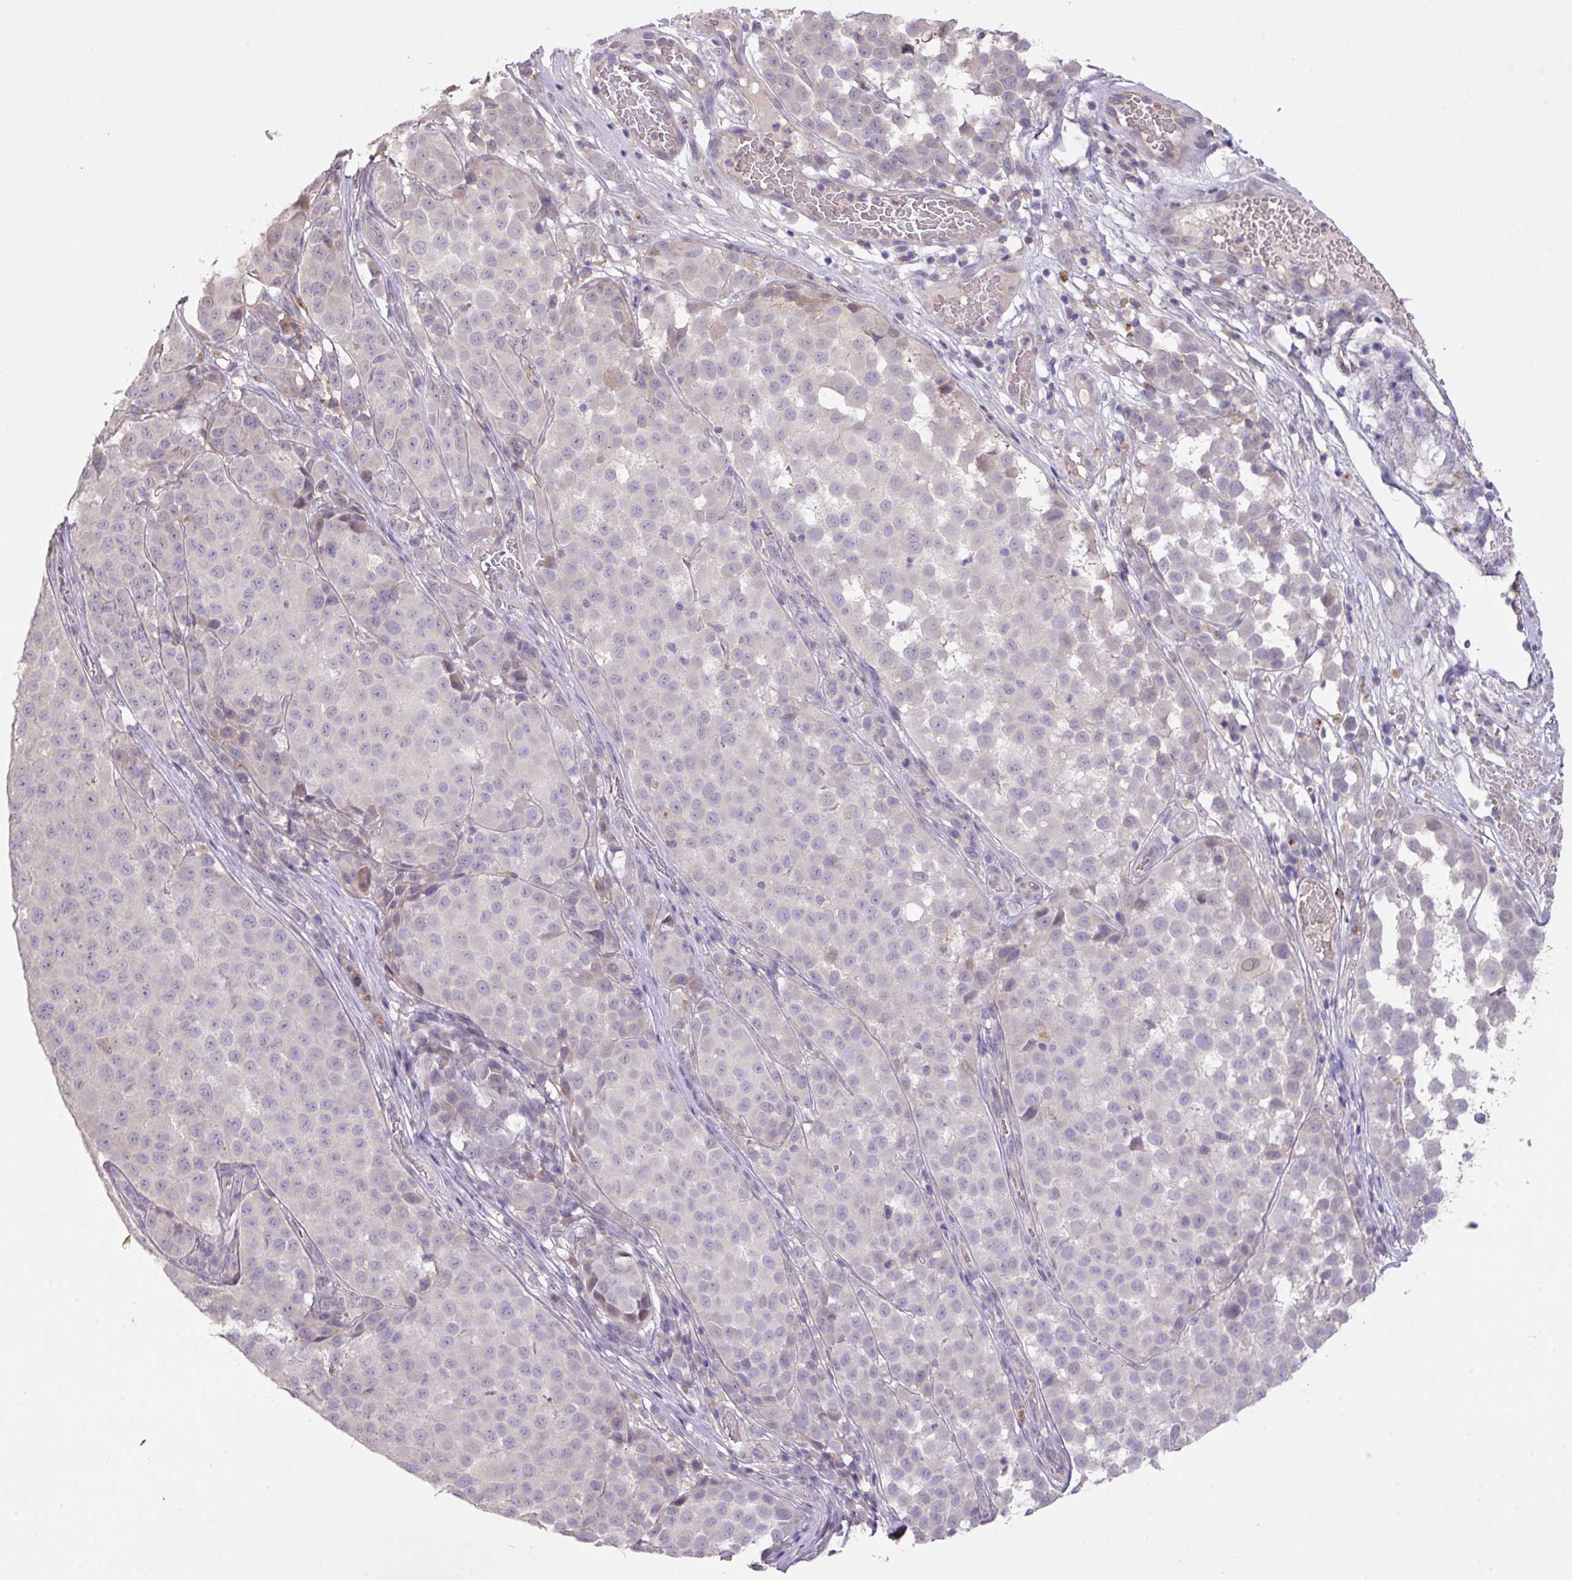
{"staining": {"intensity": "negative", "quantity": "none", "location": "none"}, "tissue": "melanoma", "cell_type": "Tumor cells", "image_type": "cancer", "snomed": [{"axis": "morphology", "description": "Malignant melanoma, NOS"}, {"axis": "topography", "description": "Skin"}], "caption": "Malignant melanoma stained for a protein using immunohistochemistry shows no positivity tumor cells.", "gene": "PRADC1", "patient": {"sex": "male", "age": 64}}